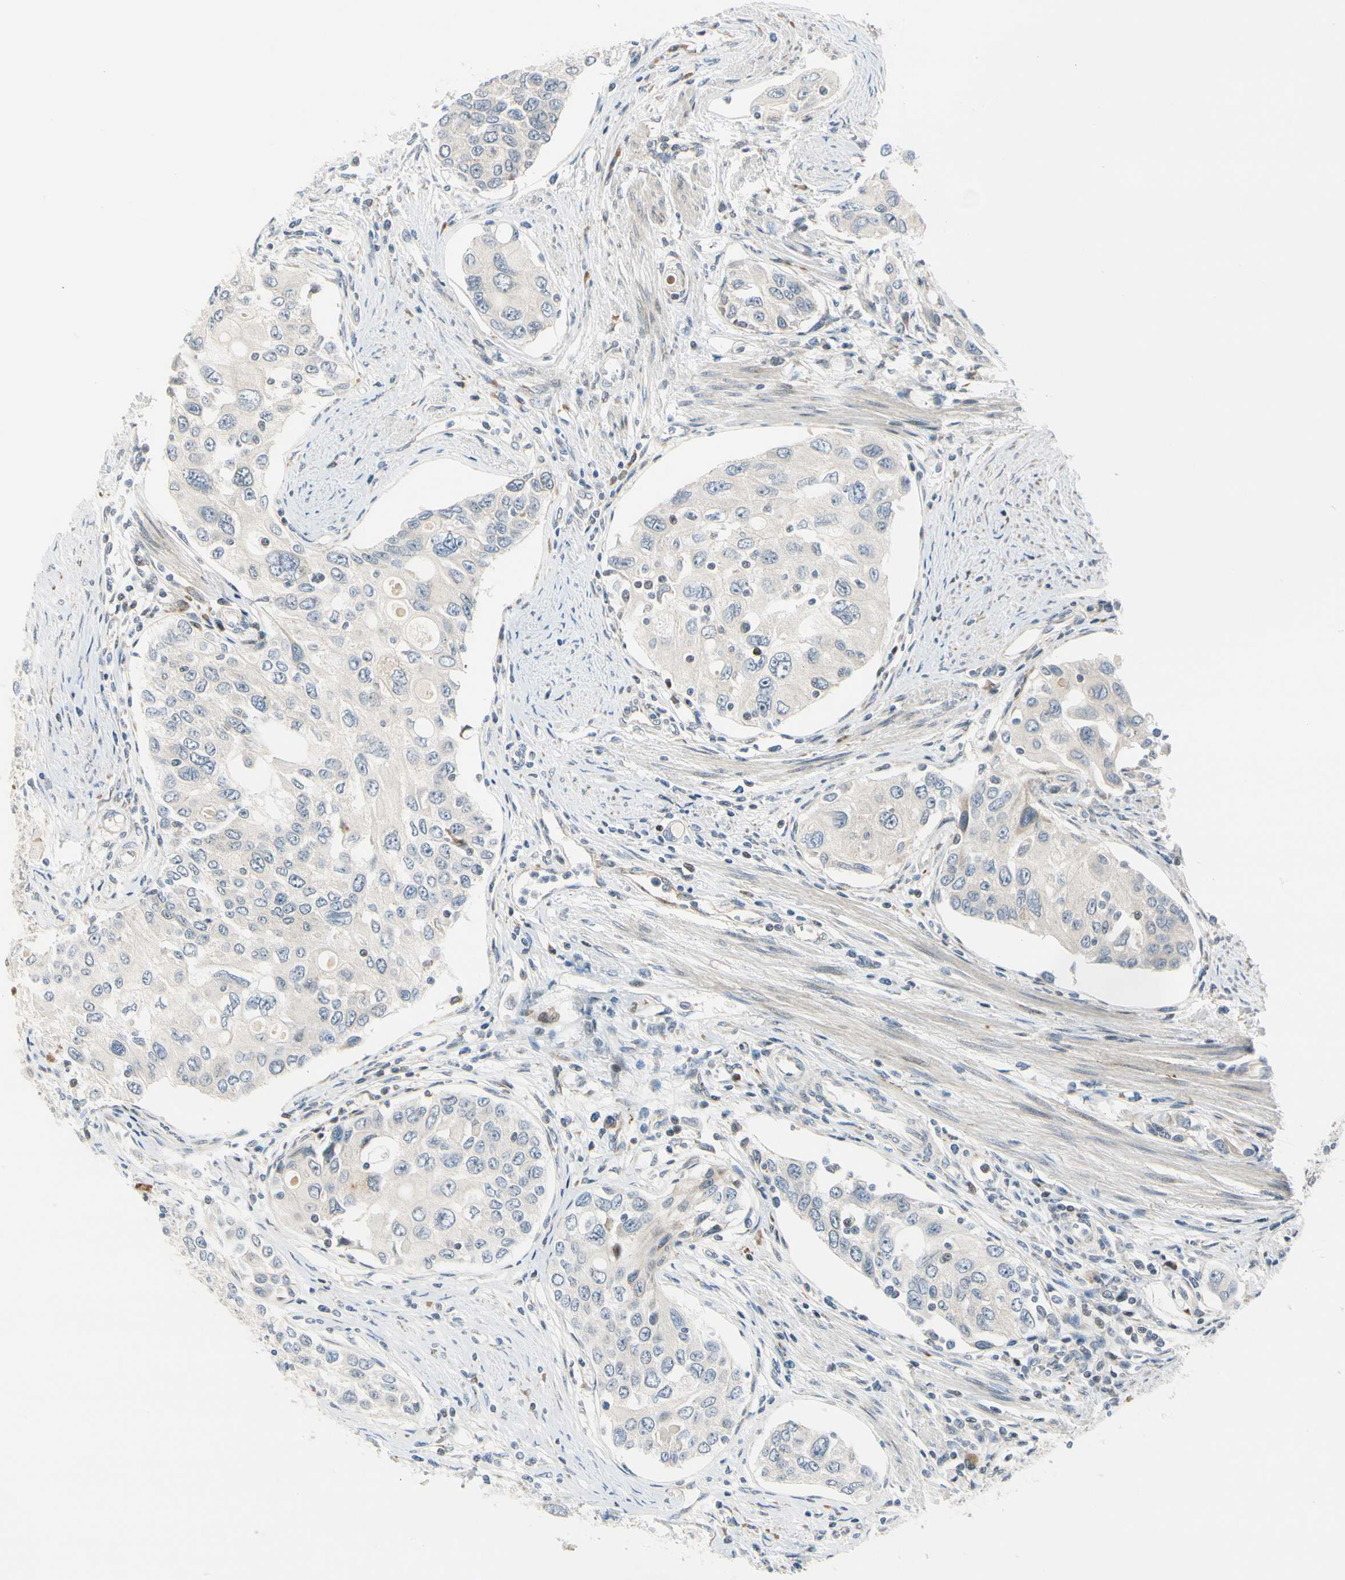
{"staining": {"intensity": "negative", "quantity": "none", "location": "none"}, "tissue": "urothelial cancer", "cell_type": "Tumor cells", "image_type": "cancer", "snomed": [{"axis": "morphology", "description": "Urothelial carcinoma, High grade"}, {"axis": "topography", "description": "Urinary bladder"}], "caption": "Tumor cells show no significant expression in urothelial cancer.", "gene": "NPDC1", "patient": {"sex": "female", "age": 56}}